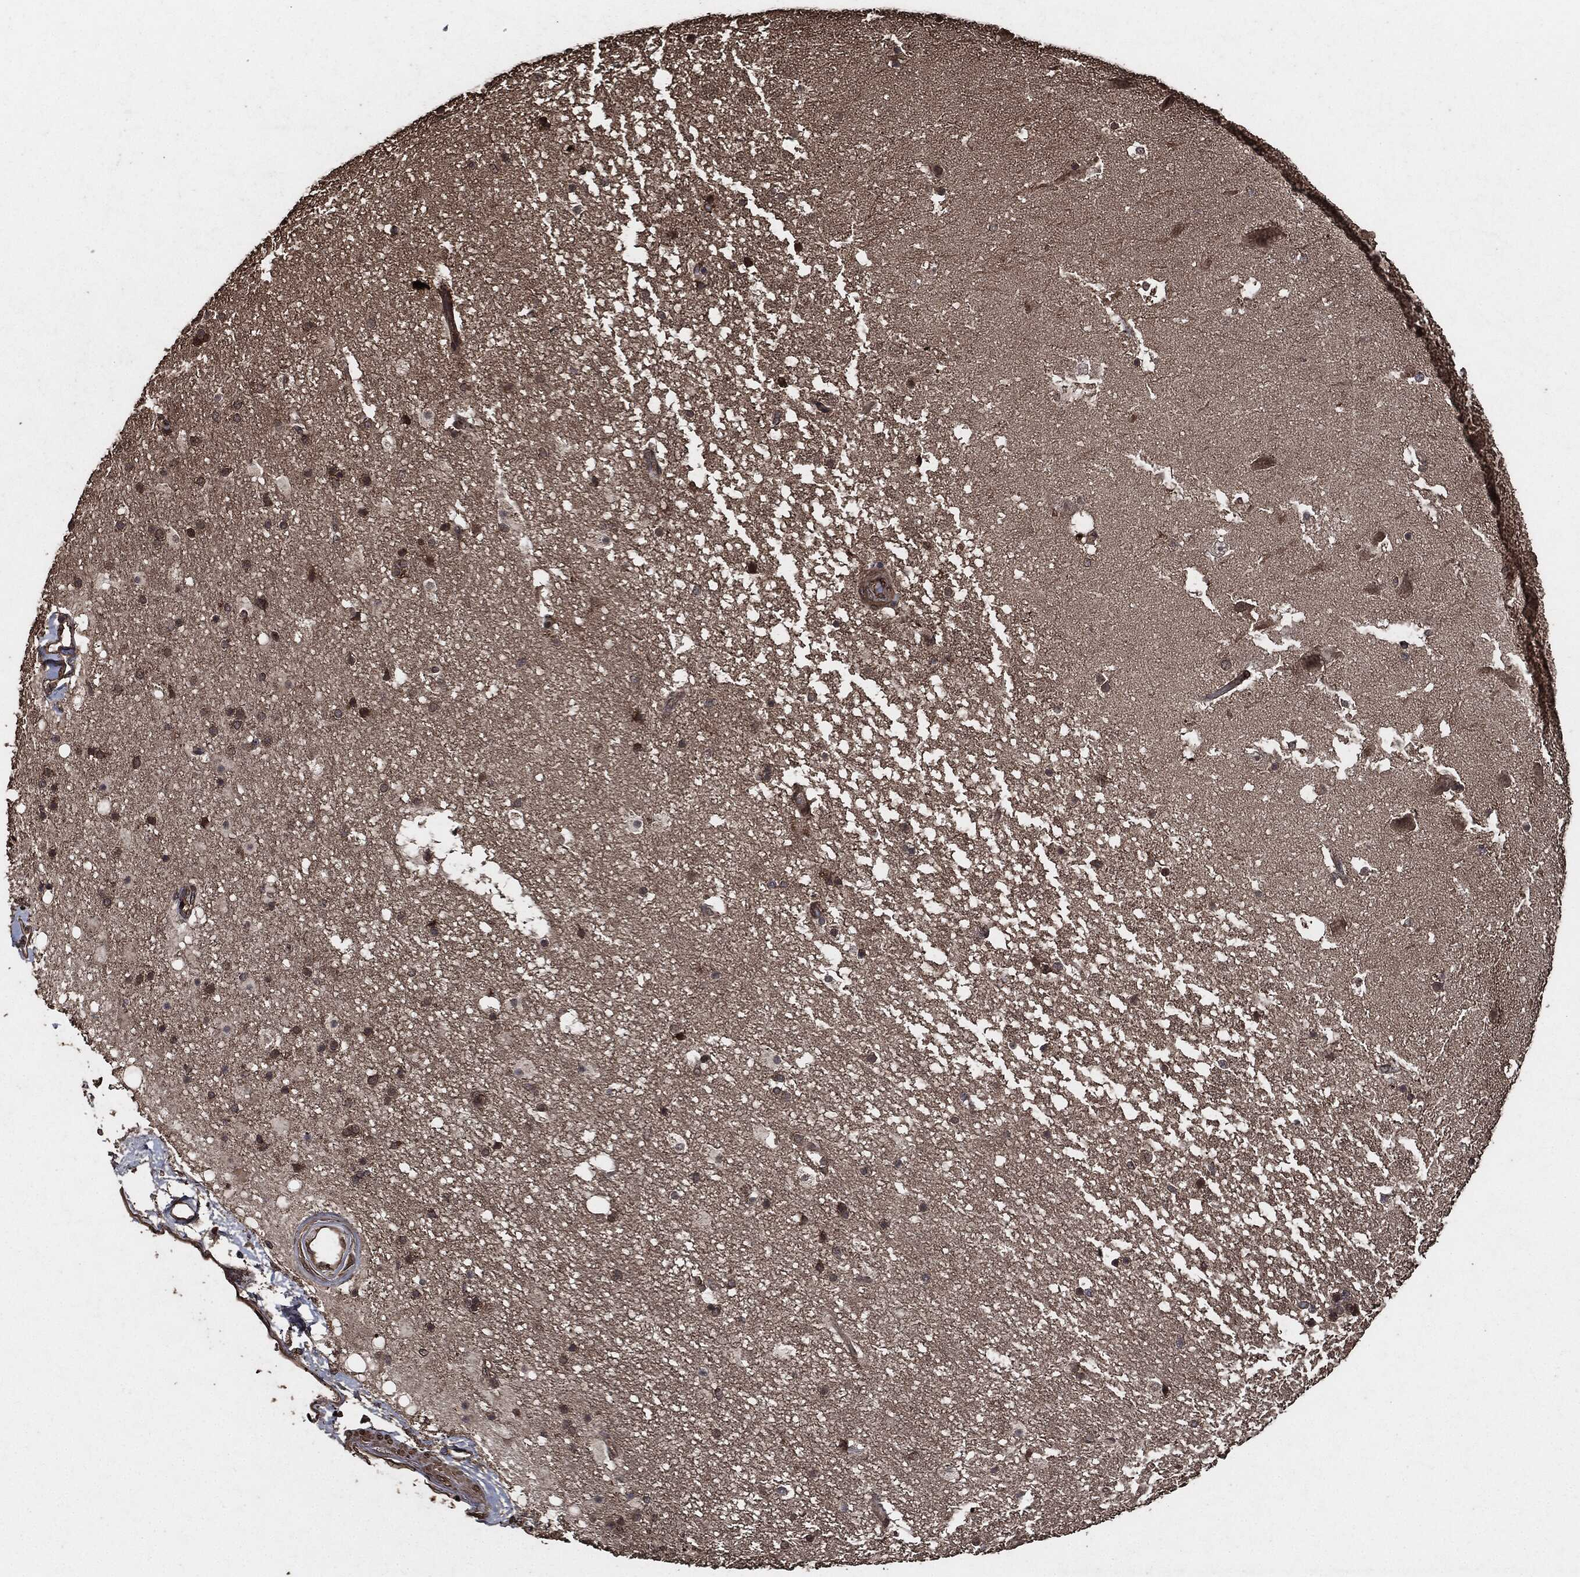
{"staining": {"intensity": "weak", "quantity": "<25%", "location": "cytoplasmic/membranous"}, "tissue": "hippocampus", "cell_type": "Glial cells", "image_type": "normal", "snomed": [{"axis": "morphology", "description": "Normal tissue, NOS"}, {"axis": "topography", "description": "Hippocampus"}], "caption": "Immunohistochemical staining of benign human hippocampus reveals no significant staining in glial cells.", "gene": "AKT1S1", "patient": {"sex": "male", "age": 51}}